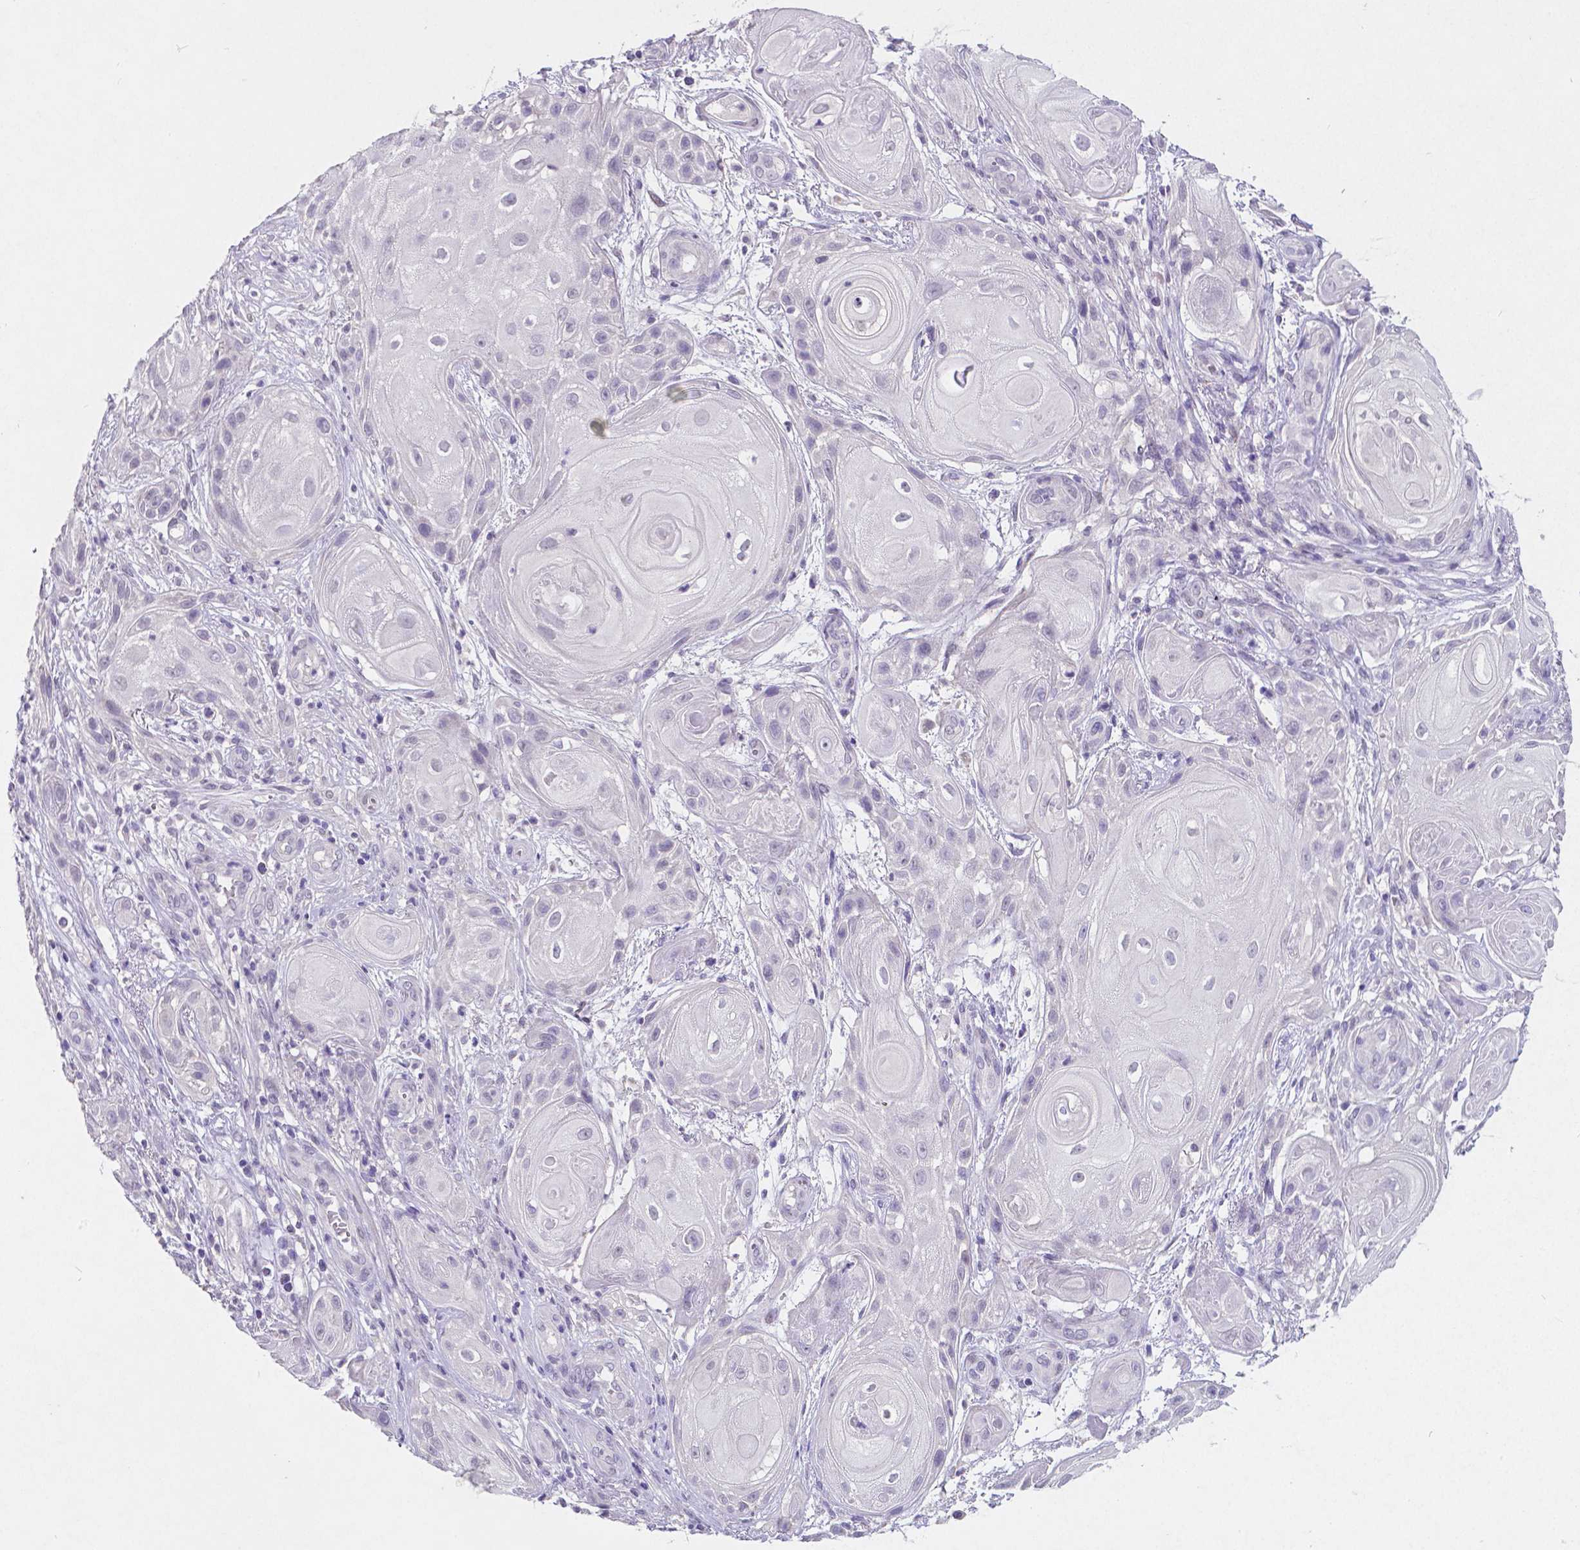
{"staining": {"intensity": "negative", "quantity": "none", "location": "none"}, "tissue": "skin cancer", "cell_type": "Tumor cells", "image_type": "cancer", "snomed": [{"axis": "morphology", "description": "Squamous cell carcinoma, NOS"}, {"axis": "topography", "description": "Skin"}], "caption": "High power microscopy photomicrograph of an immunohistochemistry (IHC) image of skin cancer, revealing no significant staining in tumor cells. The staining is performed using DAB (3,3'-diaminobenzidine) brown chromogen with nuclei counter-stained in using hematoxylin.", "gene": "SATB2", "patient": {"sex": "male", "age": 62}}